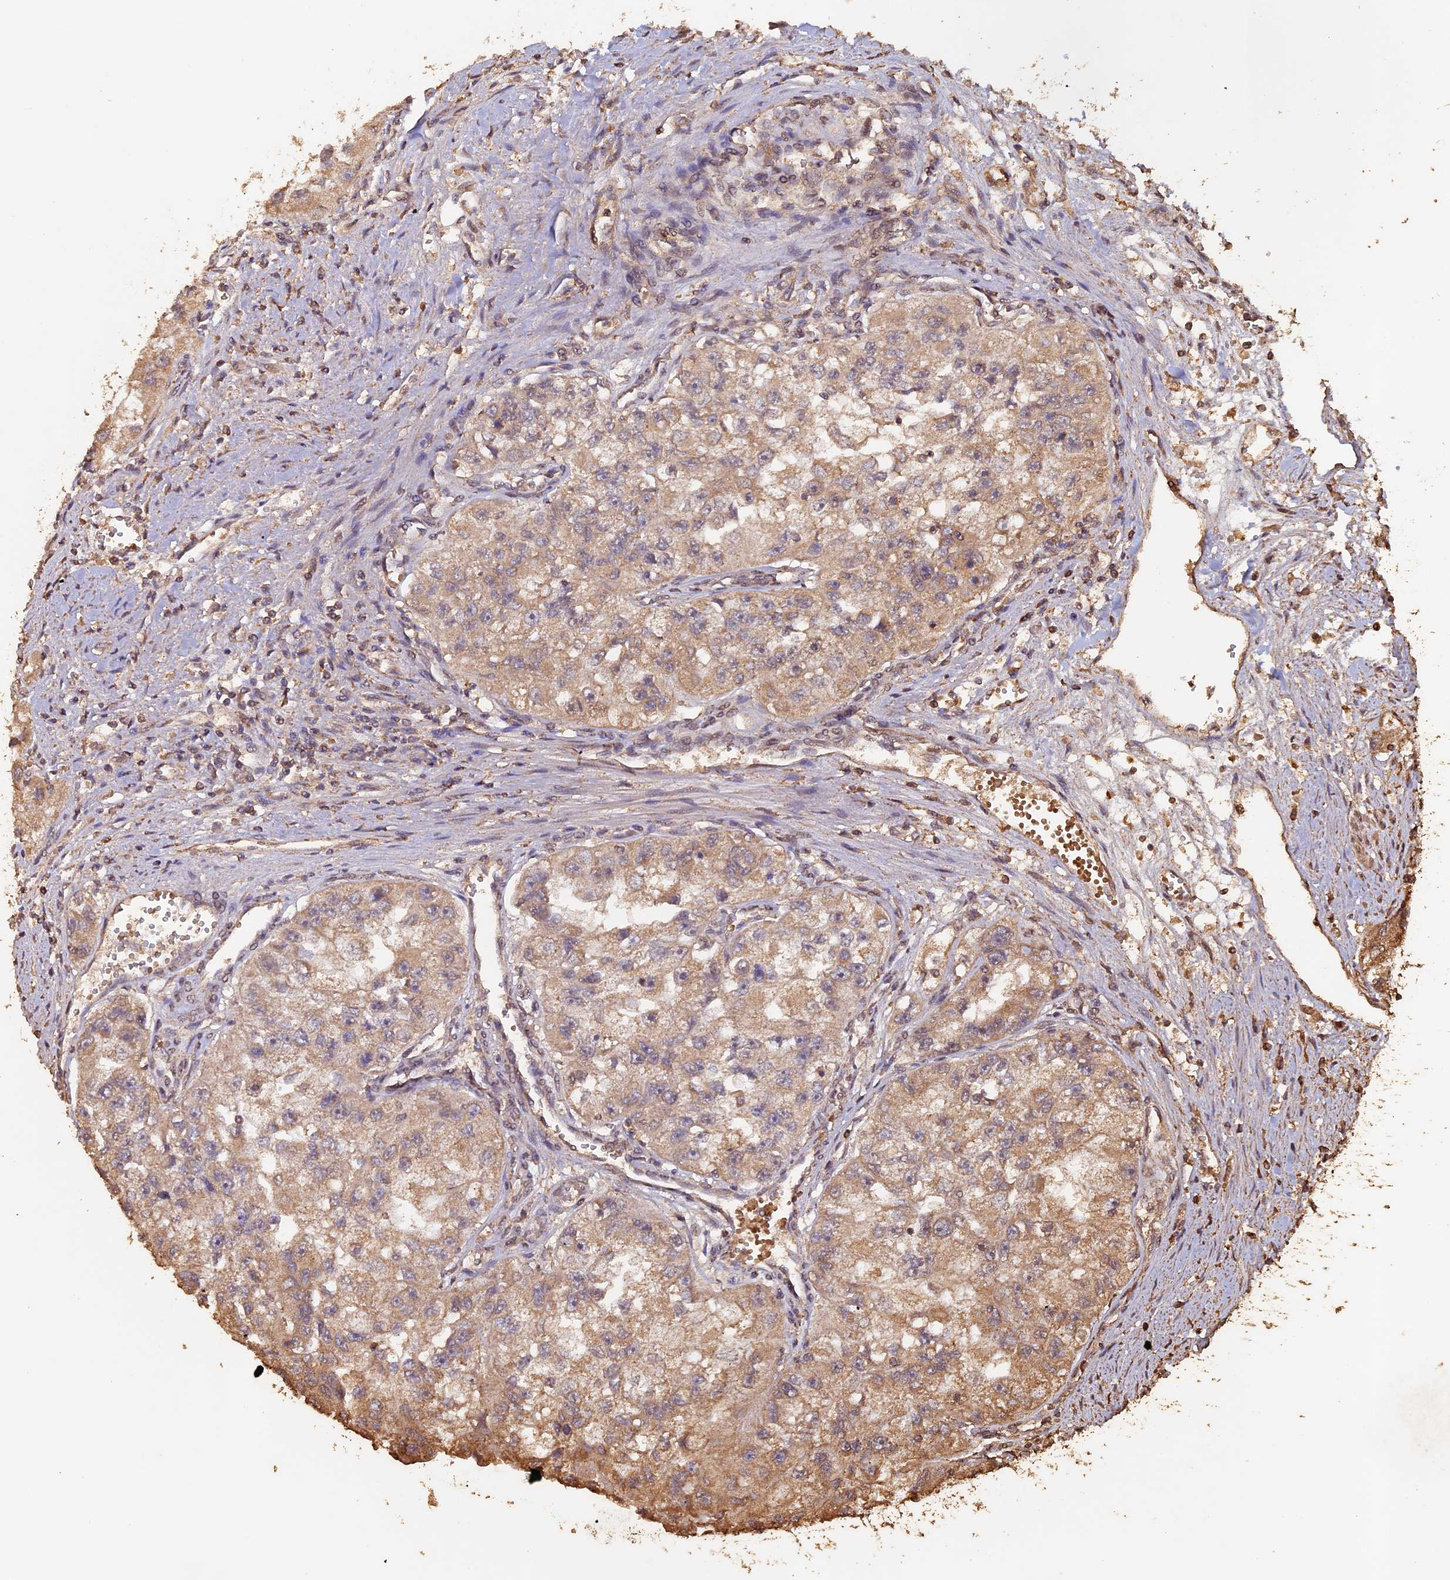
{"staining": {"intensity": "moderate", "quantity": ">75%", "location": "cytoplasmic/membranous"}, "tissue": "renal cancer", "cell_type": "Tumor cells", "image_type": "cancer", "snomed": [{"axis": "morphology", "description": "Adenocarcinoma, NOS"}, {"axis": "topography", "description": "Kidney"}], "caption": "Protein expression analysis of human adenocarcinoma (renal) reveals moderate cytoplasmic/membranous staining in about >75% of tumor cells.", "gene": "HUNK", "patient": {"sex": "male", "age": 63}}